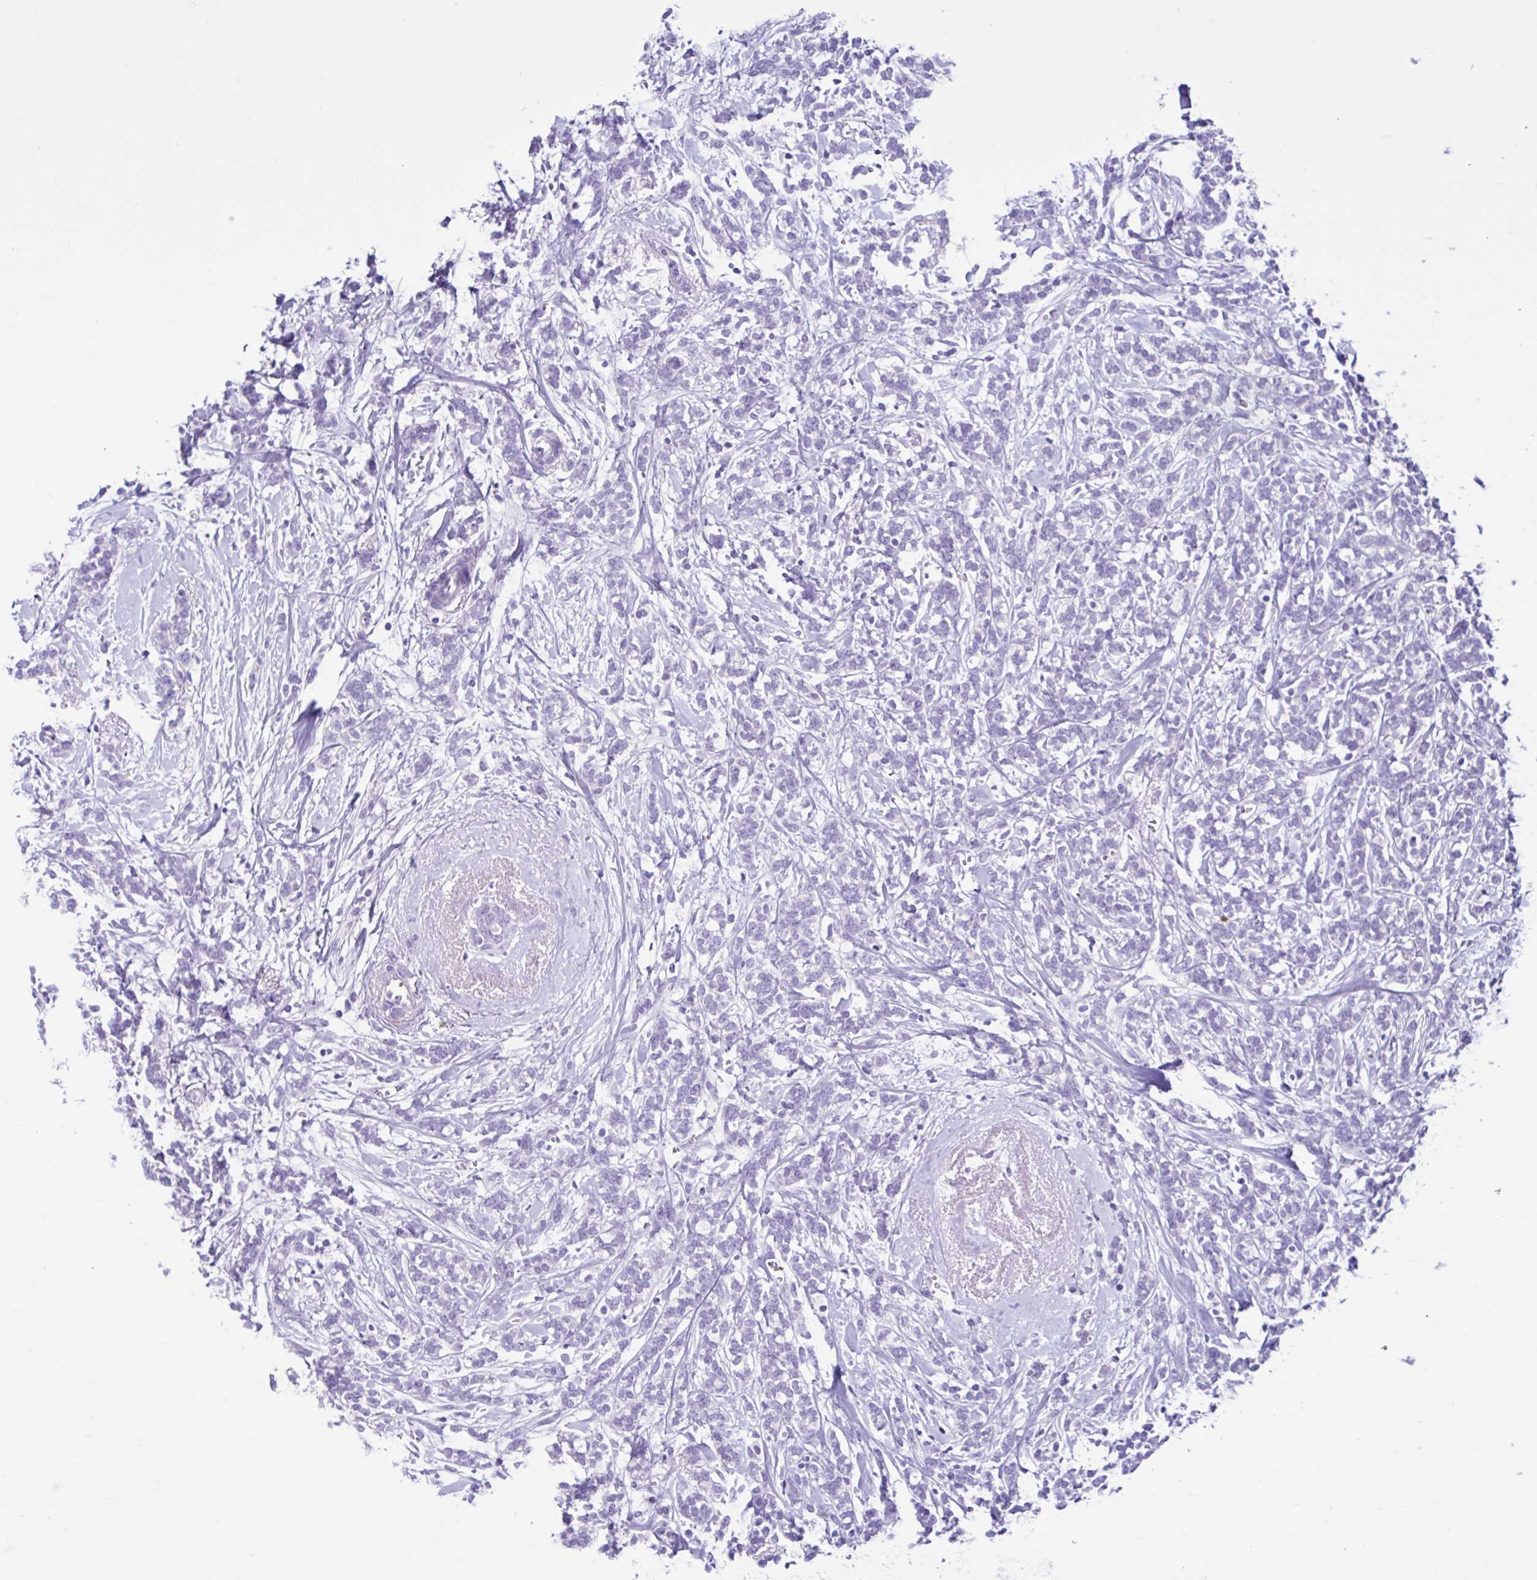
{"staining": {"intensity": "negative", "quantity": "none", "location": "none"}, "tissue": "breast cancer", "cell_type": "Tumor cells", "image_type": "cancer", "snomed": [{"axis": "morphology", "description": "Lobular carcinoma"}, {"axis": "topography", "description": "Breast"}], "caption": "An immunohistochemistry image of breast lobular carcinoma is shown. There is no staining in tumor cells of breast lobular carcinoma. The staining is performed using DAB (3,3'-diaminobenzidine) brown chromogen with nuclei counter-stained in using hematoxylin.", "gene": "CYP19A1", "patient": {"sex": "female", "age": 59}}